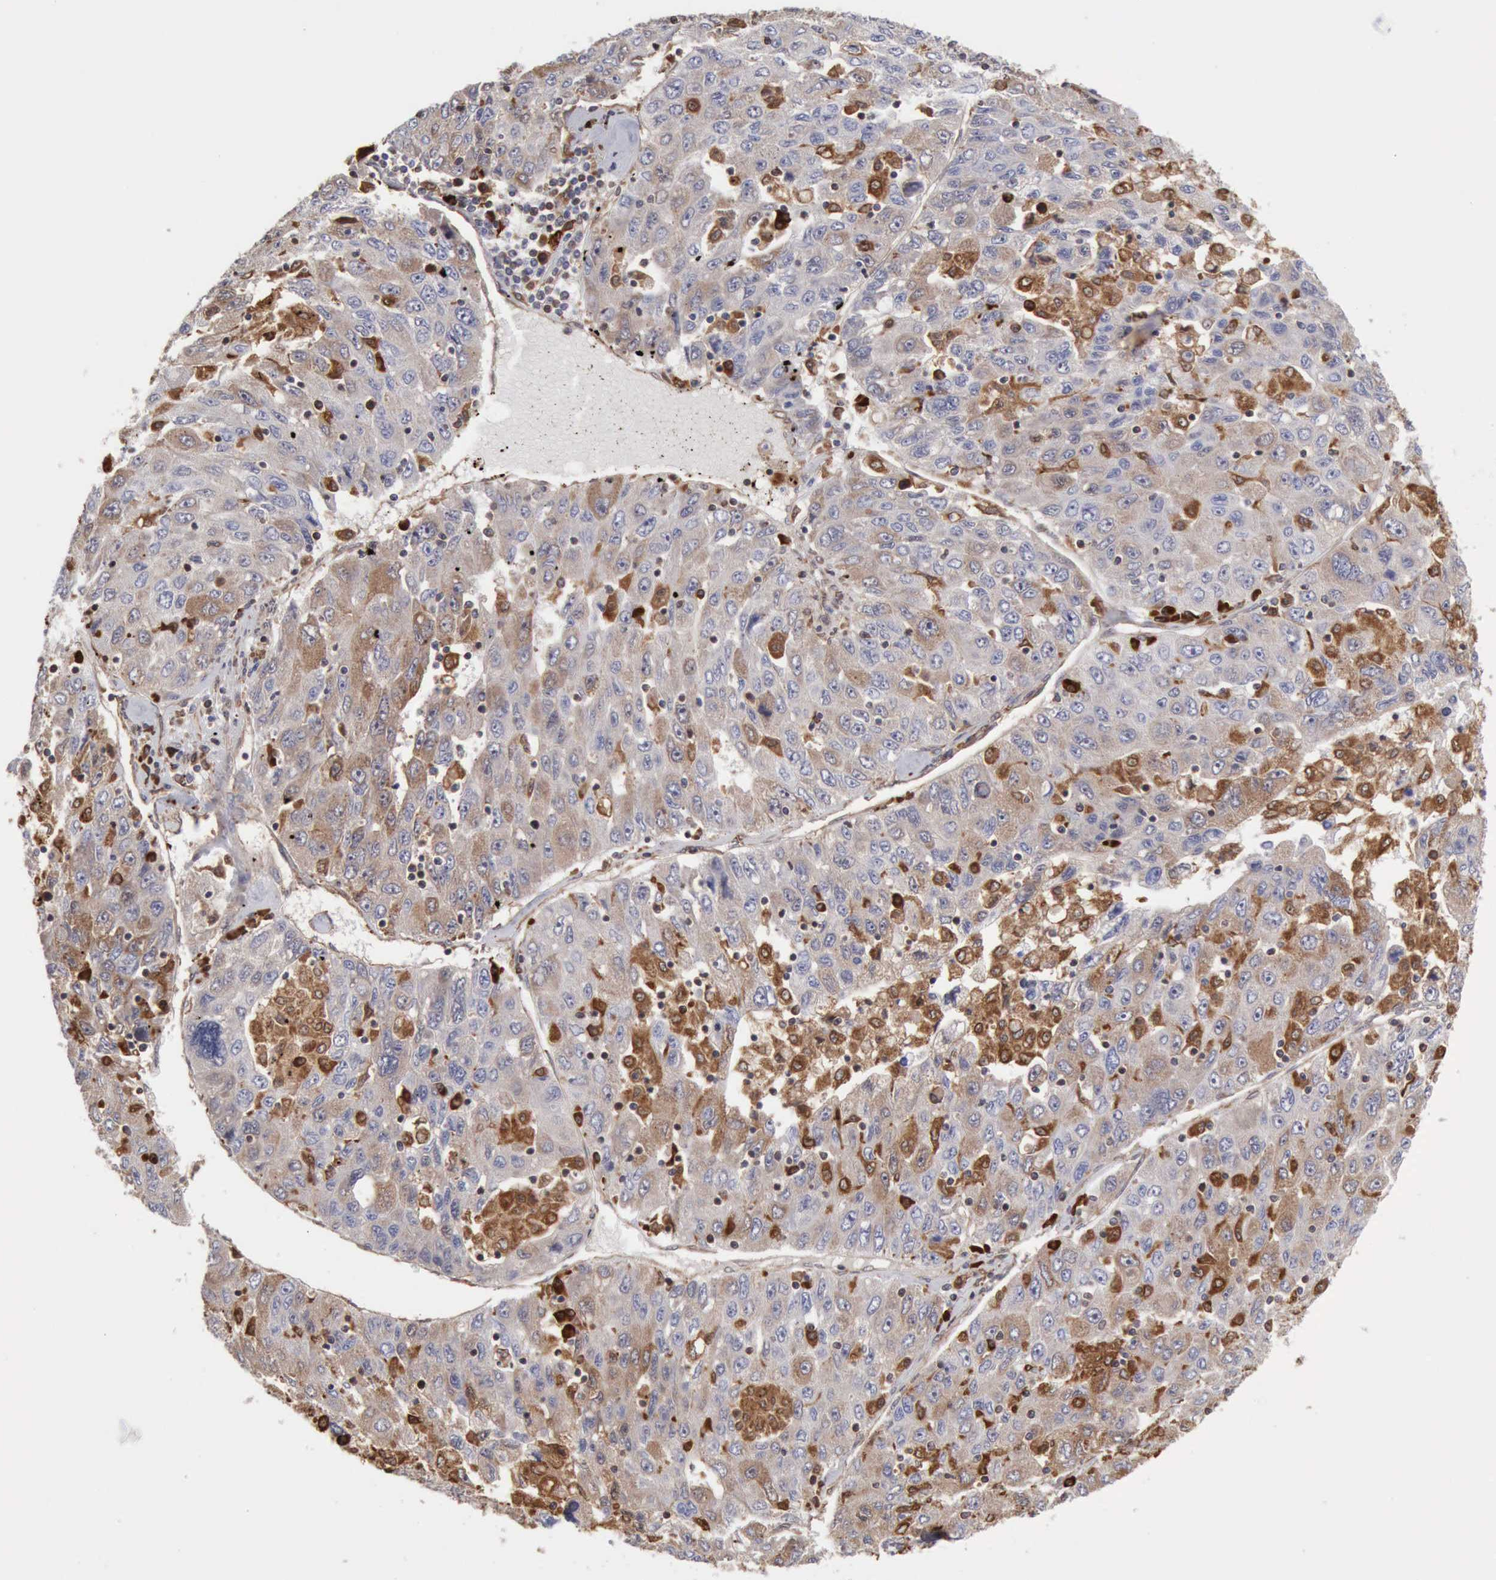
{"staining": {"intensity": "moderate", "quantity": ">75%", "location": "cytoplasmic/membranous"}, "tissue": "liver cancer", "cell_type": "Tumor cells", "image_type": "cancer", "snomed": [{"axis": "morphology", "description": "Carcinoma, Hepatocellular, NOS"}, {"axis": "topography", "description": "Liver"}], "caption": "Brown immunohistochemical staining in human liver hepatocellular carcinoma displays moderate cytoplasmic/membranous expression in approximately >75% of tumor cells. (DAB (3,3'-diaminobenzidine) IHC with brightfield microscopy, high magnification).", "gene": "APOL2", "patient": {"sex": "male", "age": 49}}